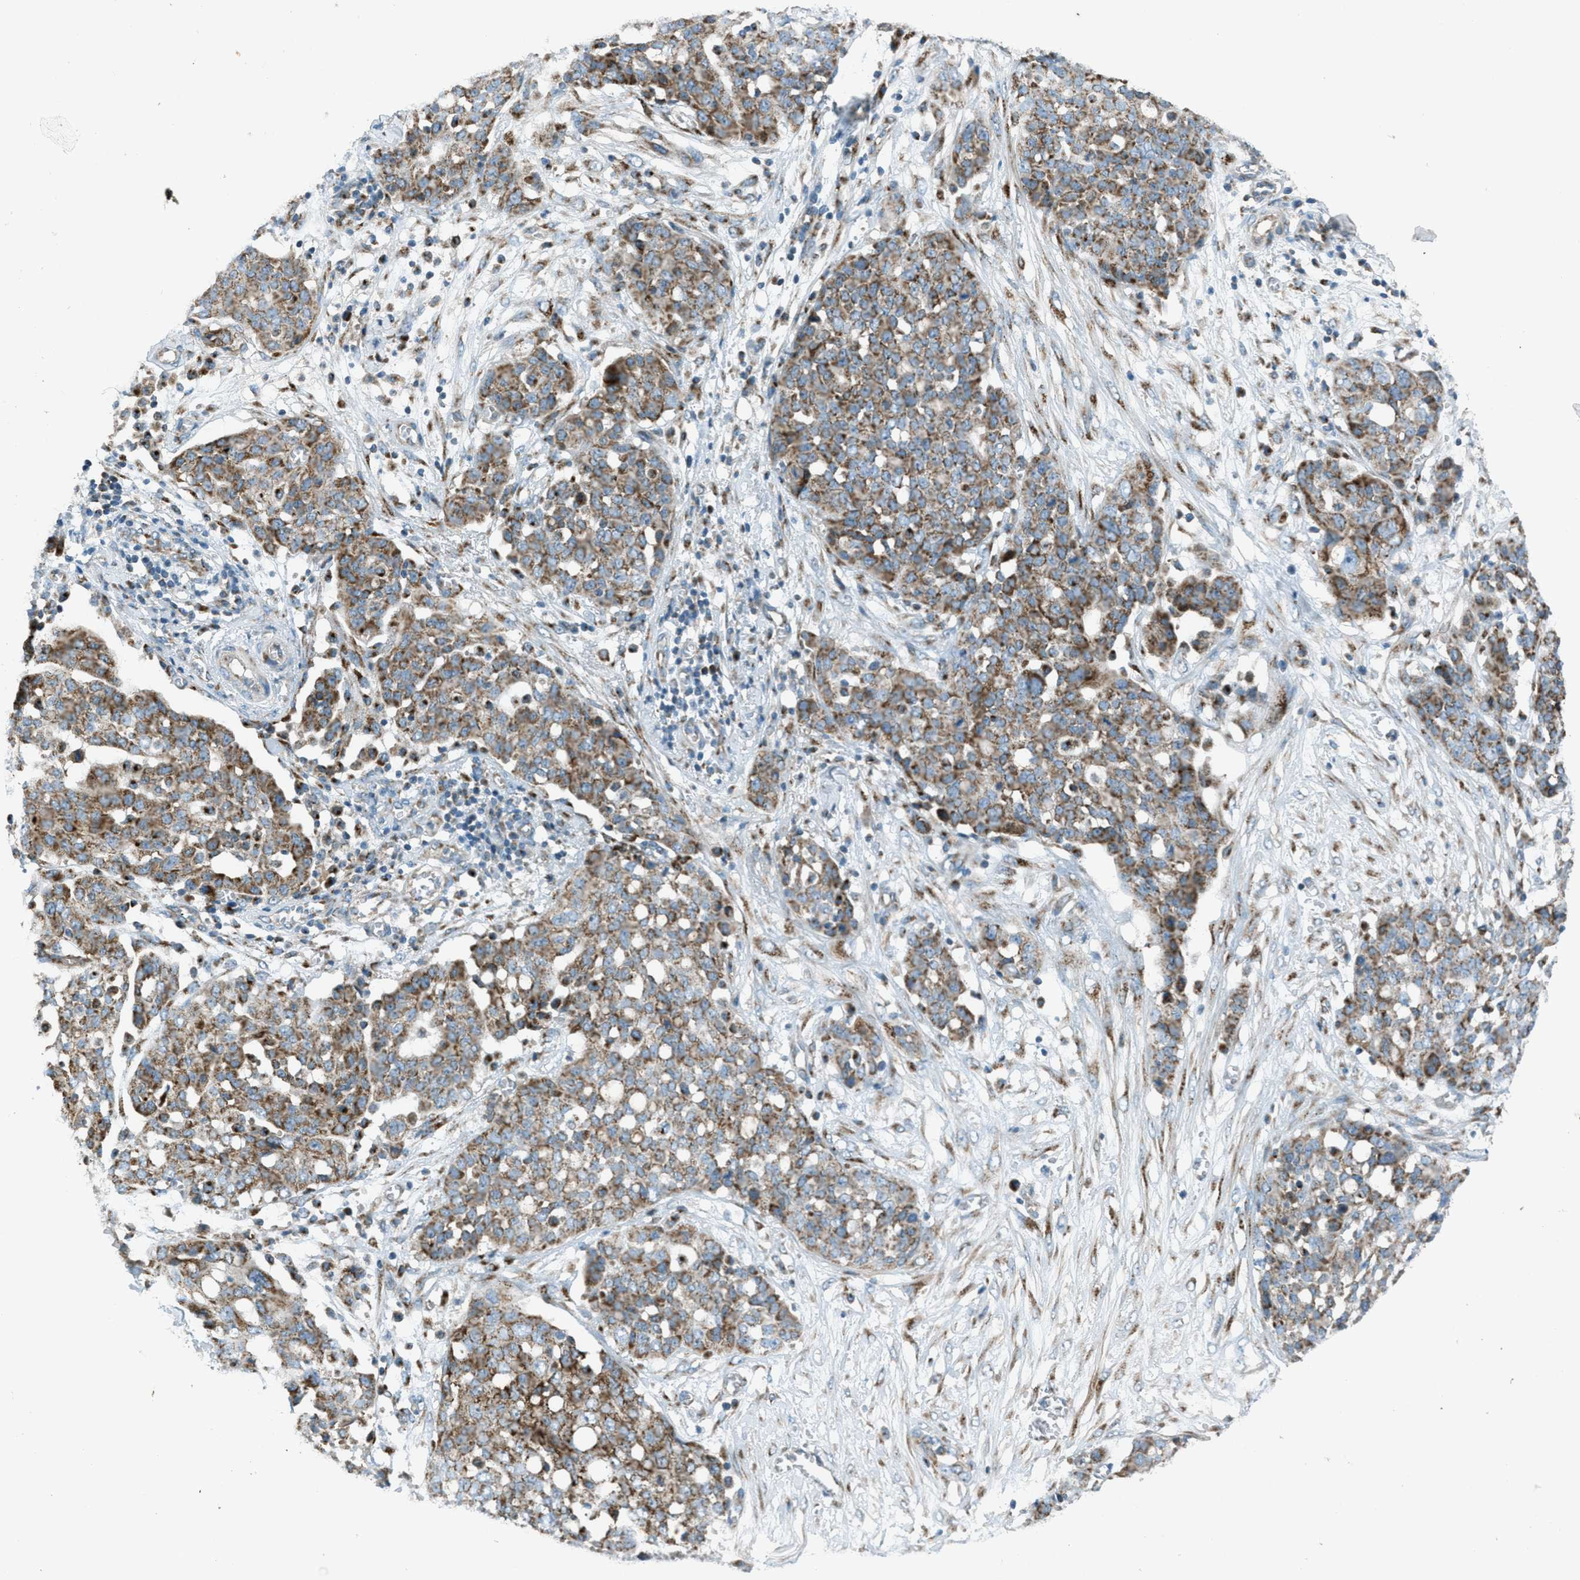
{"staining": {"intensity": "weak", "quantity": ">75%", "location": "cytoplasmic/membranous"}, "tissue": "ovarian cancer", "cell_type": "Tumor cells", "image_type": "cancer", "snomed": [{"axis": "morphology", "description": "Cystadenocarcinoma, serous, NOS"}, {"axis": "topography", "description": "Soft tissue"}, {"axis": "topography", "description": "Ovary"}], "caption": "This is a micrograph of IHC staining of serous cystadenocarcinoma (ovarian), which shows weak positivity in the cytoplasmic/membranous of tumor cells.", "gene": "BCKDK", "patient": {"sex": "female", "age": 57}}